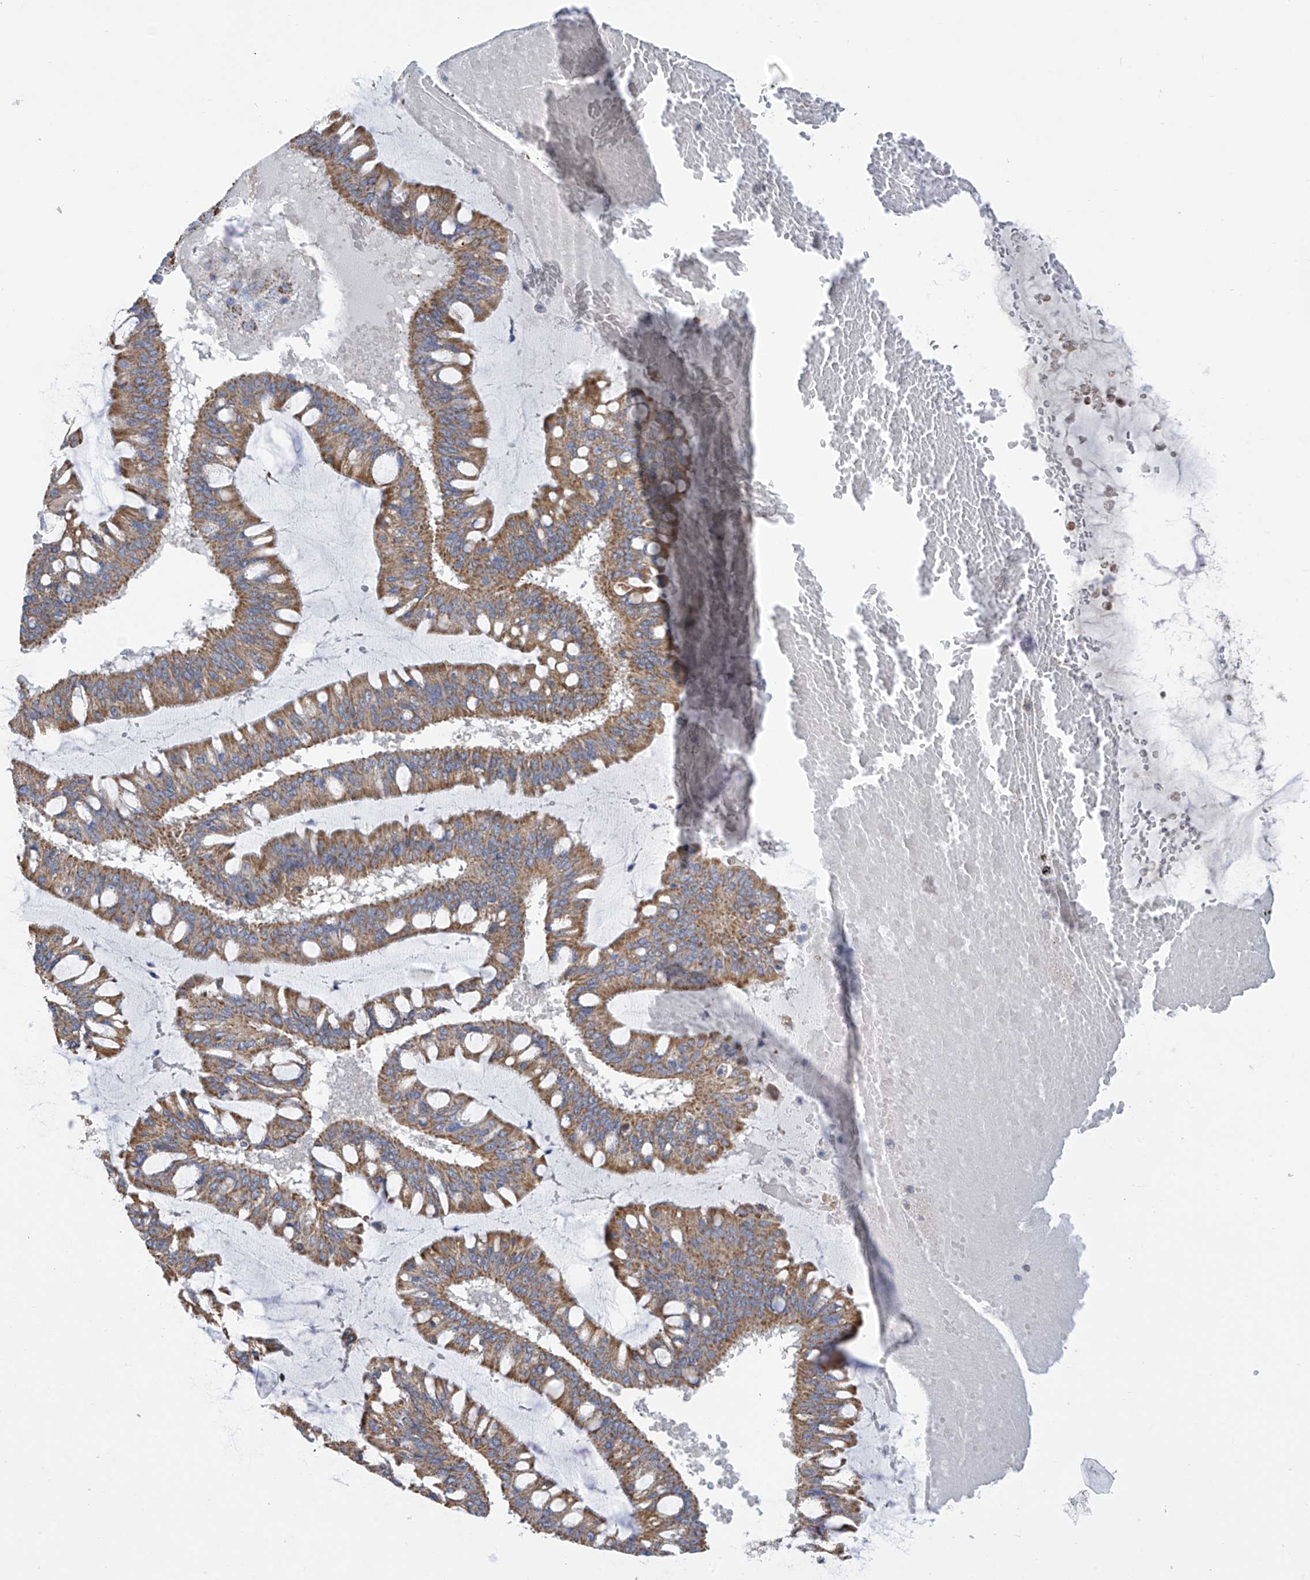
{"staining": {"intensity": "moderate", "quantity": ">75%", "location": "cytoplasmic/membranous"}, "tissue": "ovarian cancer", "cell_type": "Tumor cells", "image_type": "cancer", "snomed": [{"axis": "morphology", "description": "Cystadenocarcinoma, mucinous, NOS"}, {"axis": "topography", "description": "Ovary"}], "caption": "Tumor cells display moderate cytoplasmic/membranous staining in approximately >75% of cells in ovarian cancer (mucinous cystadenocarcinoma). The staining is performed using DAB brown chromogen to label protein expression. The nuclei are counter-stained blue using hematoxylin.", "gene": "PNPT1", "patient": {"sex": "female", "age": 73}}